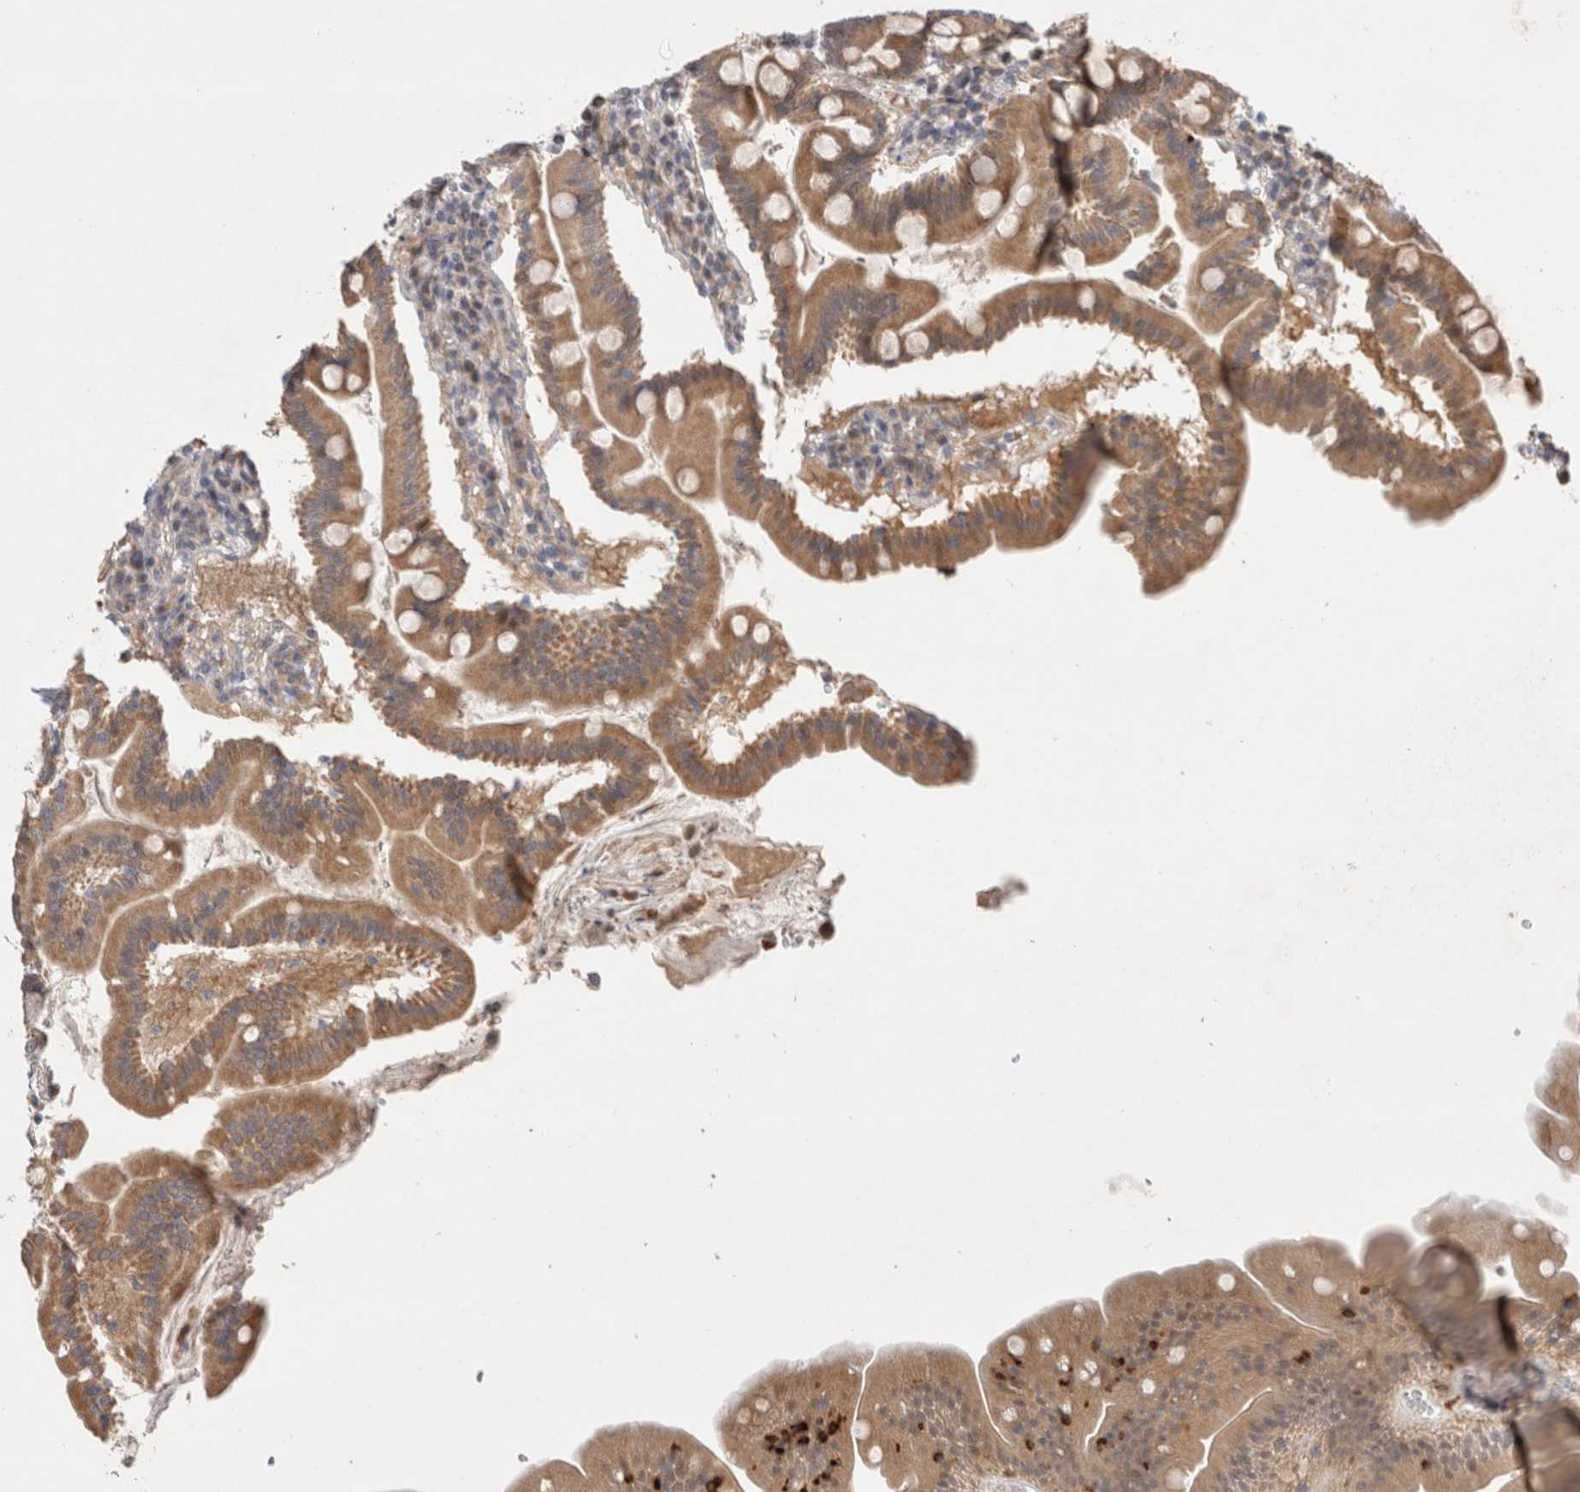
{"staining": {"intensity": "moderate", "quantity": ">75%", "location": "cytoplasmic/membranous"}, "tissue": "duodenum", "cell_type": "Glandular cells", "image_type": "normal", "snomed": [{"axis": "morphology", "description": "Normal tissue, NOS"}, {"axis": "topography", "description": "Duodenum"}], "caption": "Immunohistochemical staining of benign human duodenum shows moderate cytoplasmic/membranous protein expression in about >75% of glandular cells.", "gene": "GSDMB", "patient": {"sex": "male", "age": 50}}